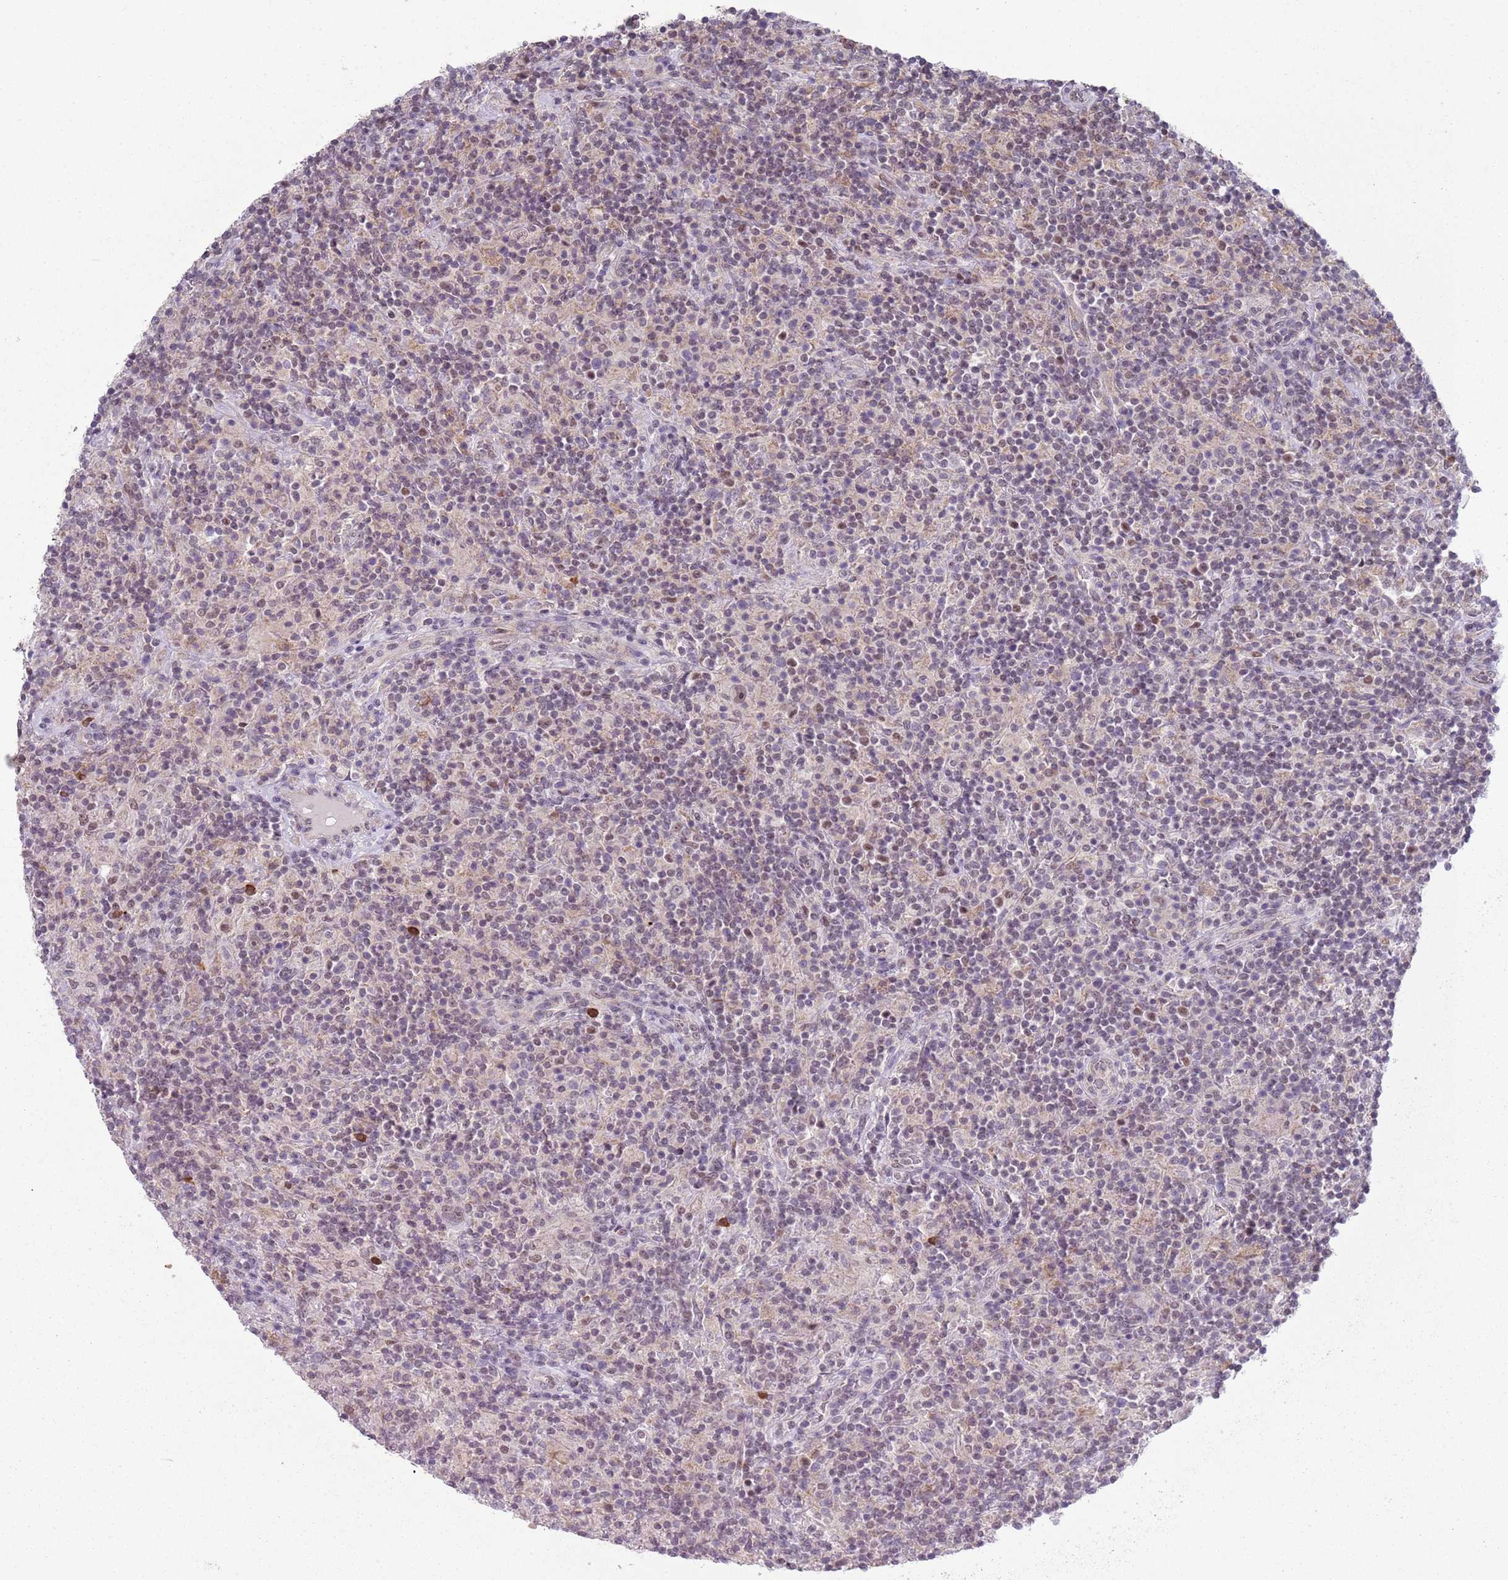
{"staining": {"intensity": "negative", "quantity": "none", "location": "none"}, "tissue": "lymphoma", "cell_type": "Tumor cells", "image_type": "cancer", "snomed": [{"axis": "morphology", "description": "Hodgkin's disease, NOS"}, {"axis": "topography", "description": "Lymph node"}], "caption": "IHC micrograph of neoplastic tissue: Hodgkin's disease stained with DAB demonstrates no significant protein positivity in tumor cells.", "gene": "SMARCAL1", "patient": {"sex": "male", "age": 70}}